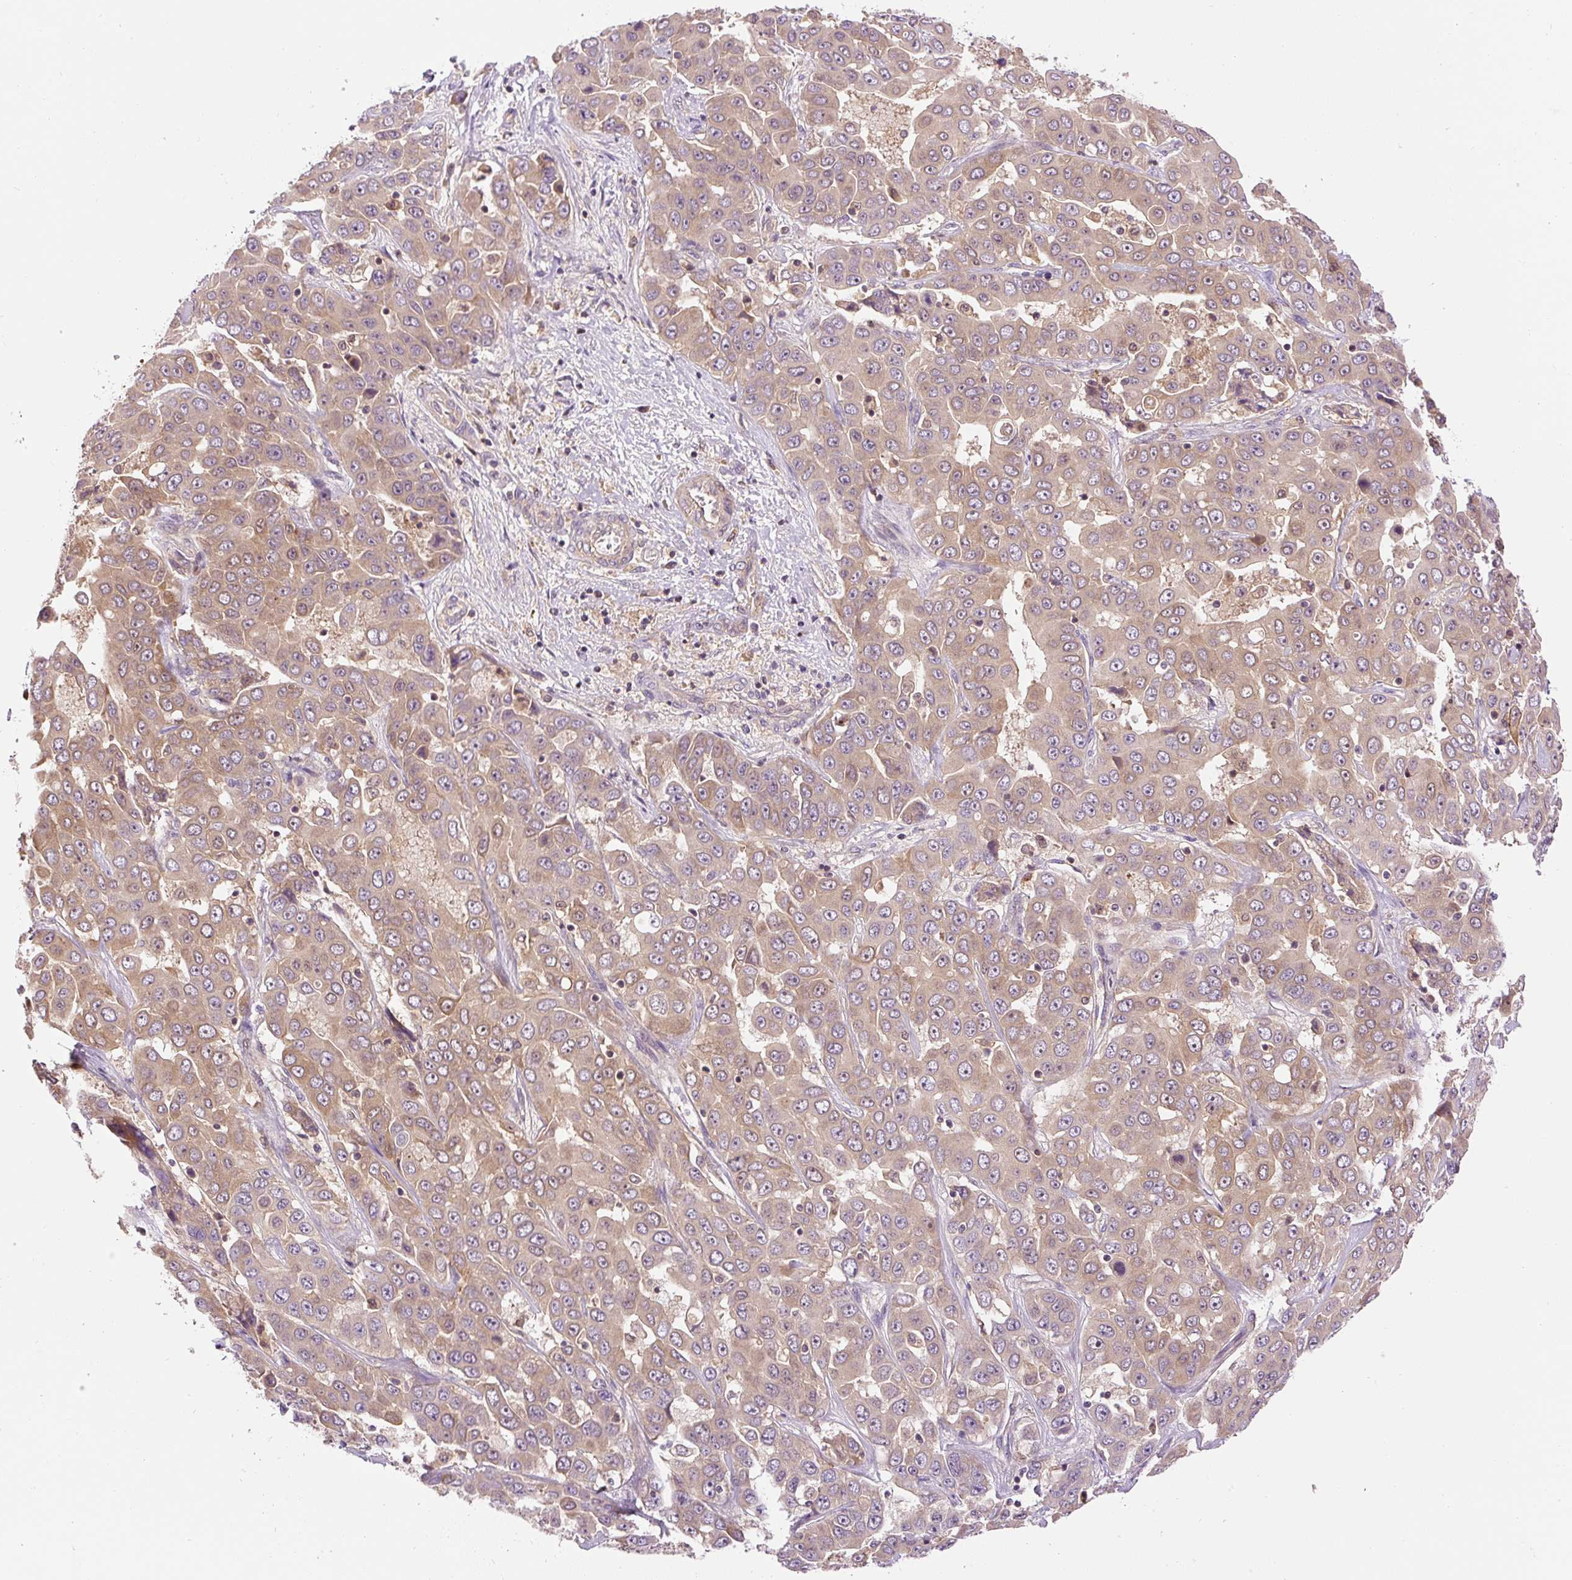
{"staining": {"intensity": "weak", "quantity": ">75%", "location": "cytoplasmic/membranous"}, "tissue": "liver cancer", "cell_type": "Tumor cells", "image_type": "cancer", "snomed": [{"axis": "morphology", "description": "Cholangiocarcinoma"}, {"axis": "topography", "description": "Liver"}], "caption": "This is an image of IHC staining of liver cholangiocarcinoma, which shows weak staining in the cytoplasmic/membranous of tumor cells.", "gene": "CCDC28A", "patient": {"sex": "female", "age": 52}}